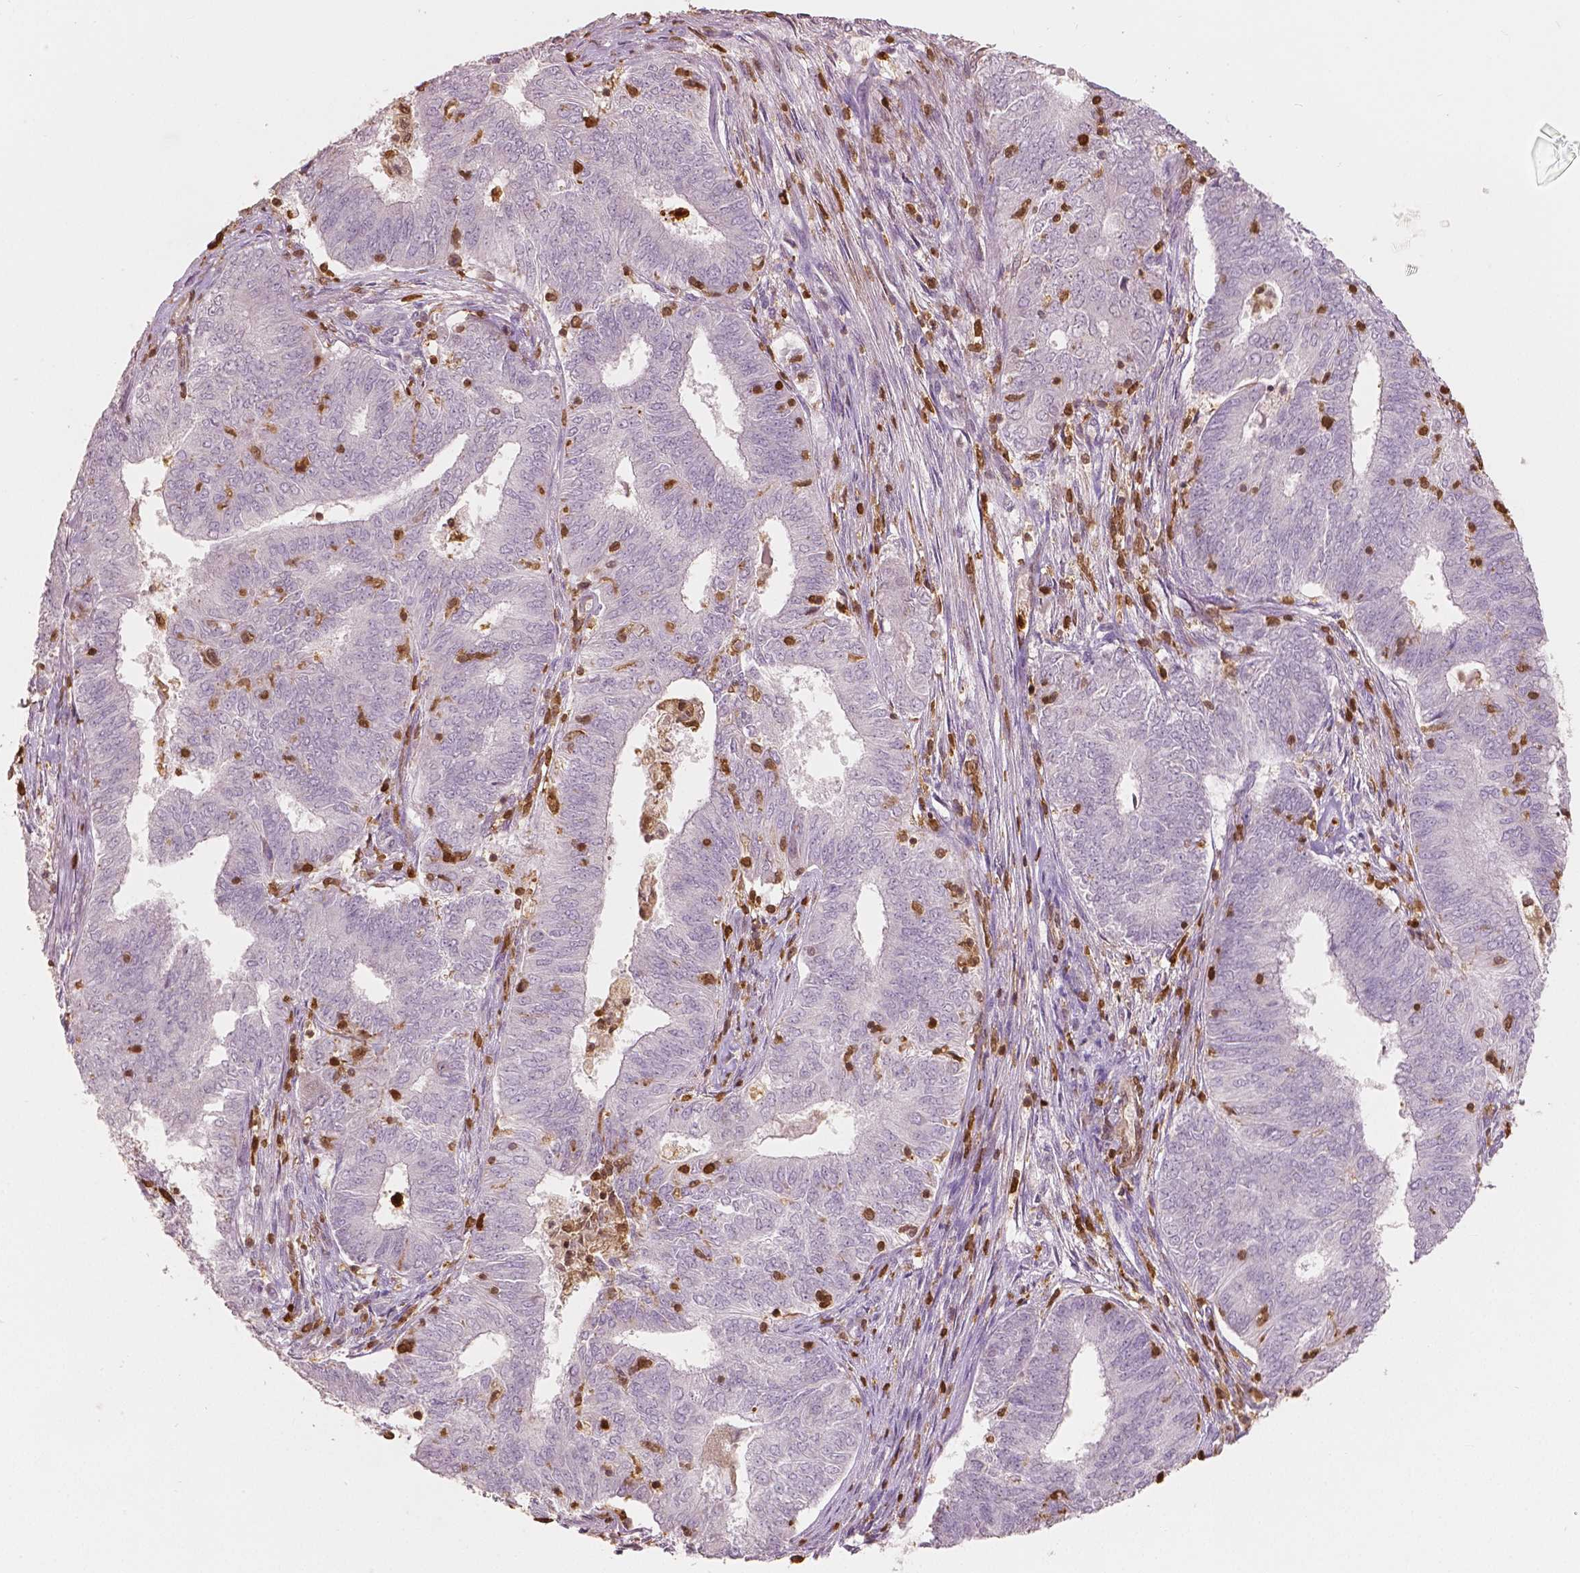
{"staining": {"intensity": "negative", "quantity": "none", "location": "none"}, "tissue": "endometrial cancer", "cell_type": "Tumor cells", "image_type": "cancer", "snomed": [{"axis": "morphology", "description": "Adenocarcinoma, NOS"}, {"axis": "topography", "description": "Endometrium"}], "caption": "High magnification brightfield microscopy of endometrial adenocarcinoma stained with DAB (3,3'-diaminobenzidine) (brown) and counterstained with hematoxylin (blue): tumor cells show no significant positivity.", "gene": "S100A4", "patient": {"sex": "female", "age": 62}}